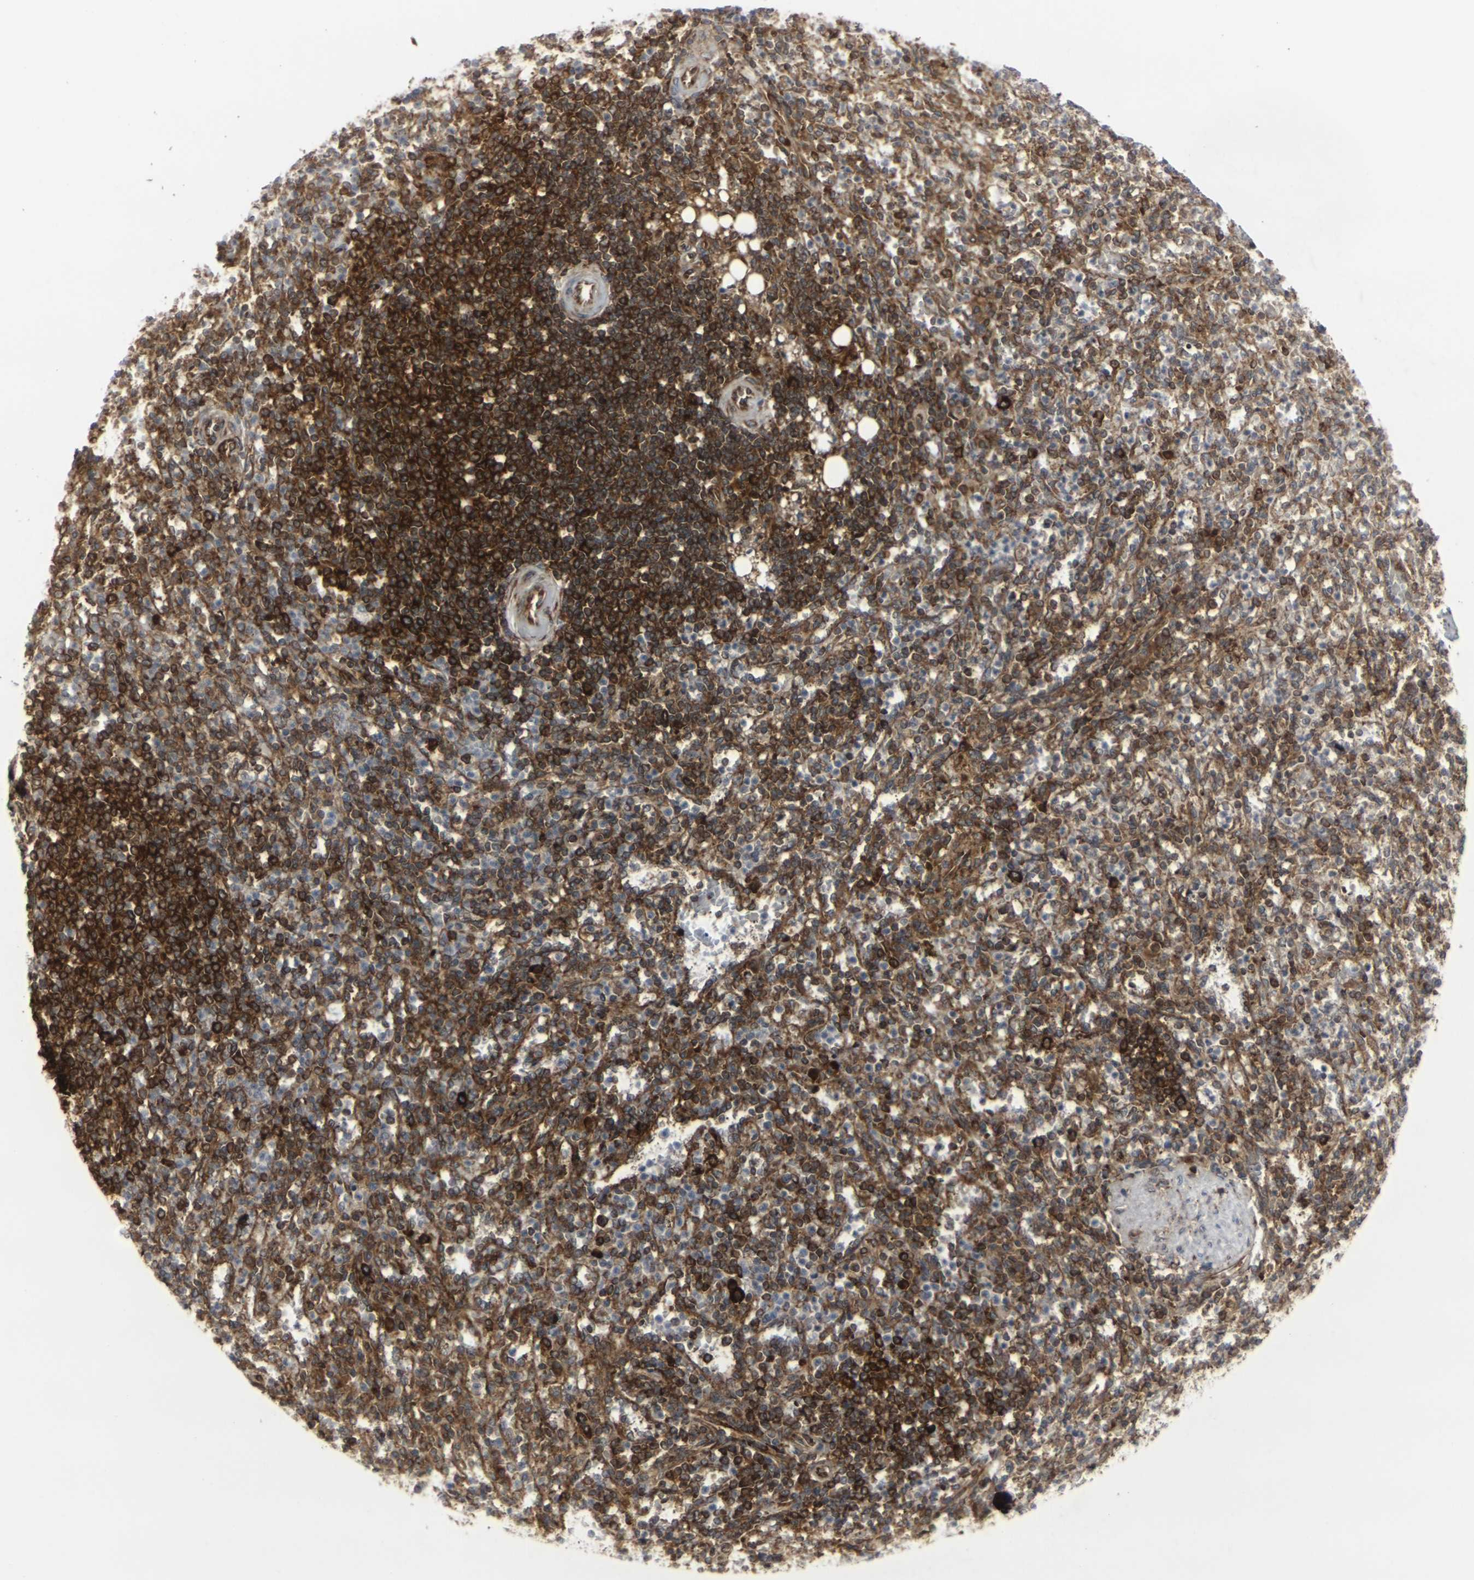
{"staining": {"intensity": "moderate", "quantity": "25%-75%", "location": "cytoplasmic/membranous"}, "tissue": "spleen", "cell_type": "Cells in red pulp", "image_type": "normal", "snomed": [{"axis": "morphology", "description": "Normal tissue, NOS"}, {"axis": "topography", "description": "Spleen"}], "caption": "Immunohistochemistry (DAB (3,3'-diaminobenzidine)) staining of normal human spleen exhibits moderate cytoplasmic/membranous protein positivity in approximately 25%-75% of cells in red pulp. (DAB (3,3'-diaminobenzidine) = brown stain, brightfield microscopy at high magnification).", "gene": "MARCHF2", "patient": {"sex": "female", "age": 74}}